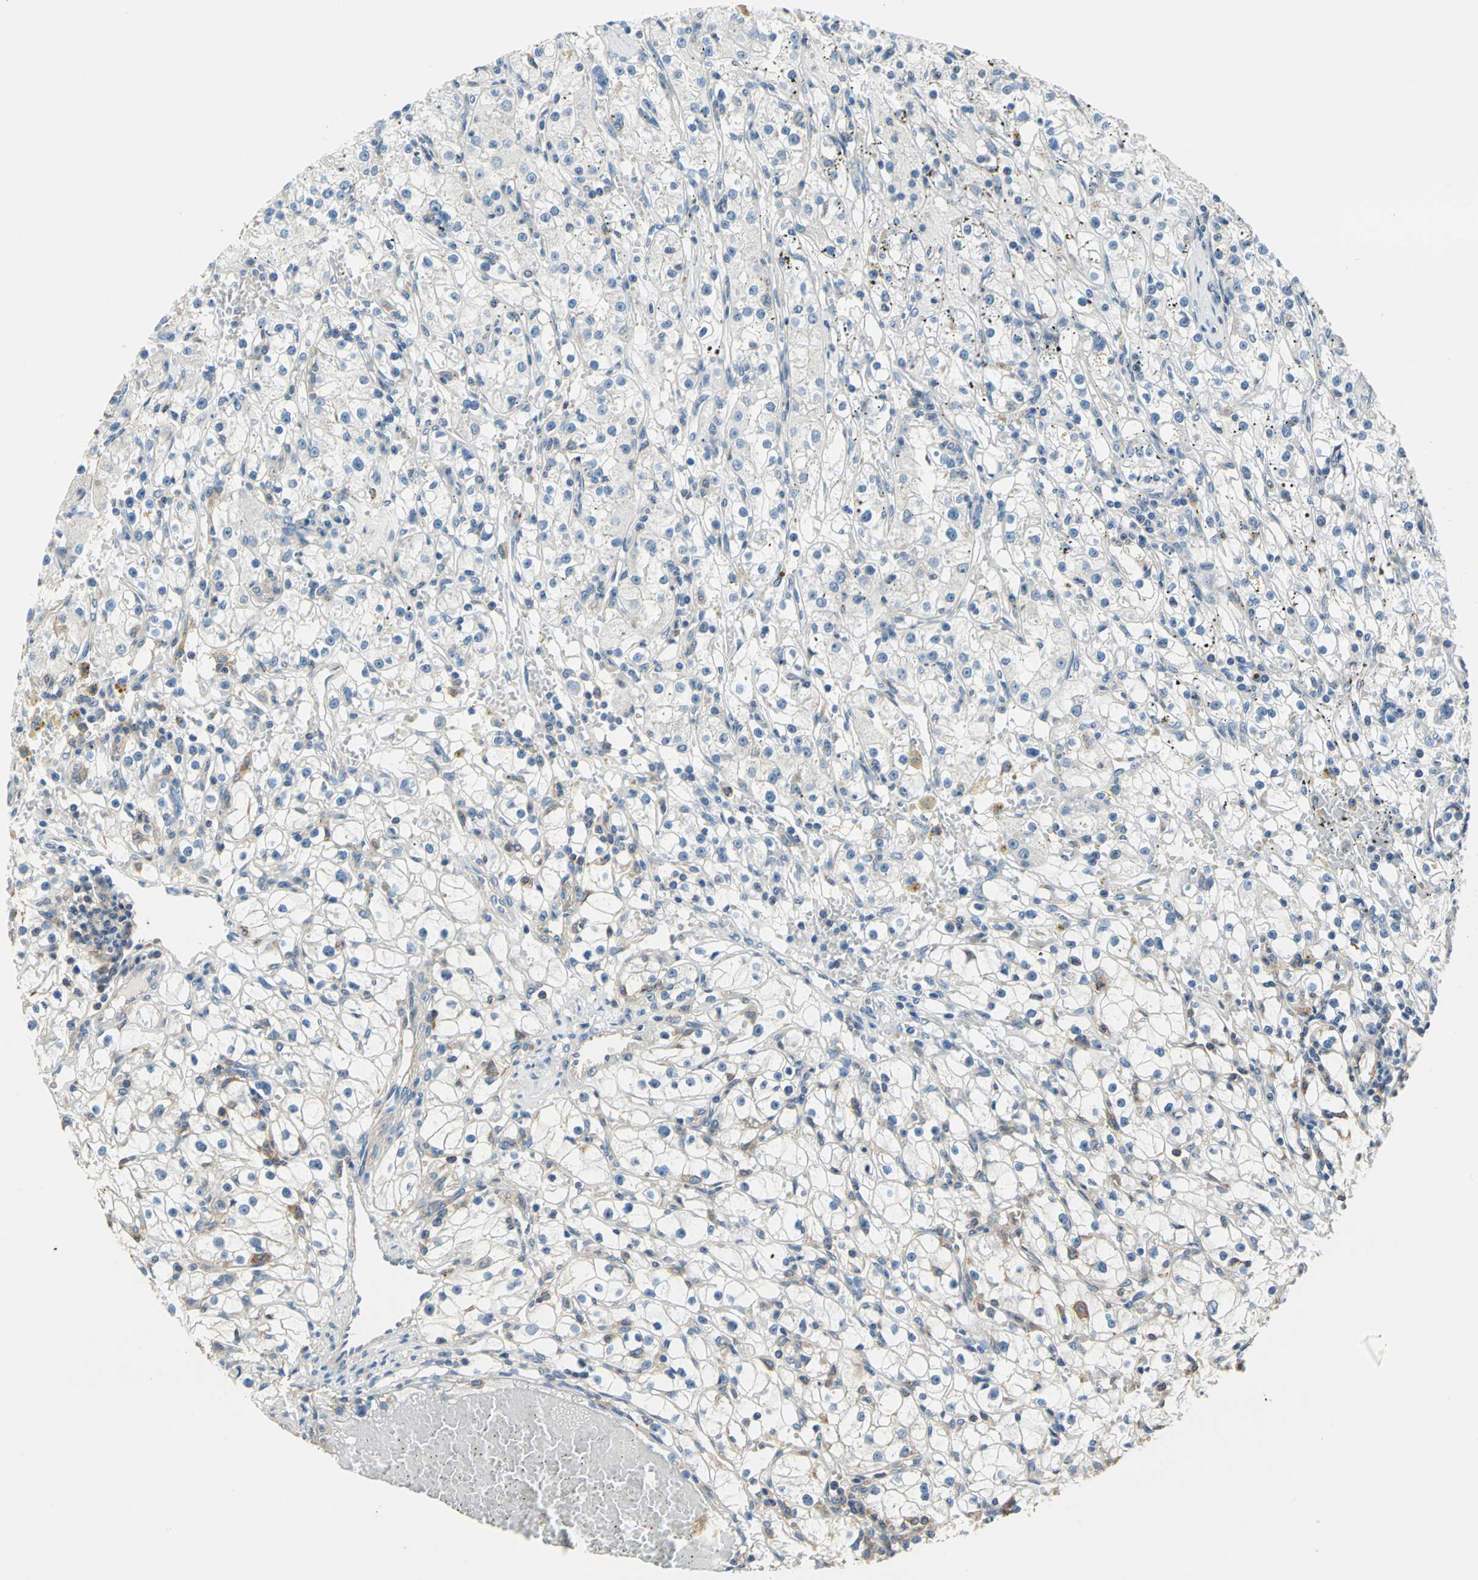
{"staining": {"intensity": "negative", "quantity": "none", "location": "none"}, "tissue": "renal cancer", "cell_type": "Tumor cells", "image_type": "cancer", "snomed": [{"axis": "morphology", "description": "Adenocarcinoma, NOS"}, {"axis": "topography", "description": "Kidney"}], "caption": "Photomicrograph shows no protein expression in tumor cells of renal adenocarcinoma tissue.", "gene": "DDX3Y", "patient": {"sex": "male", "age": 56}}